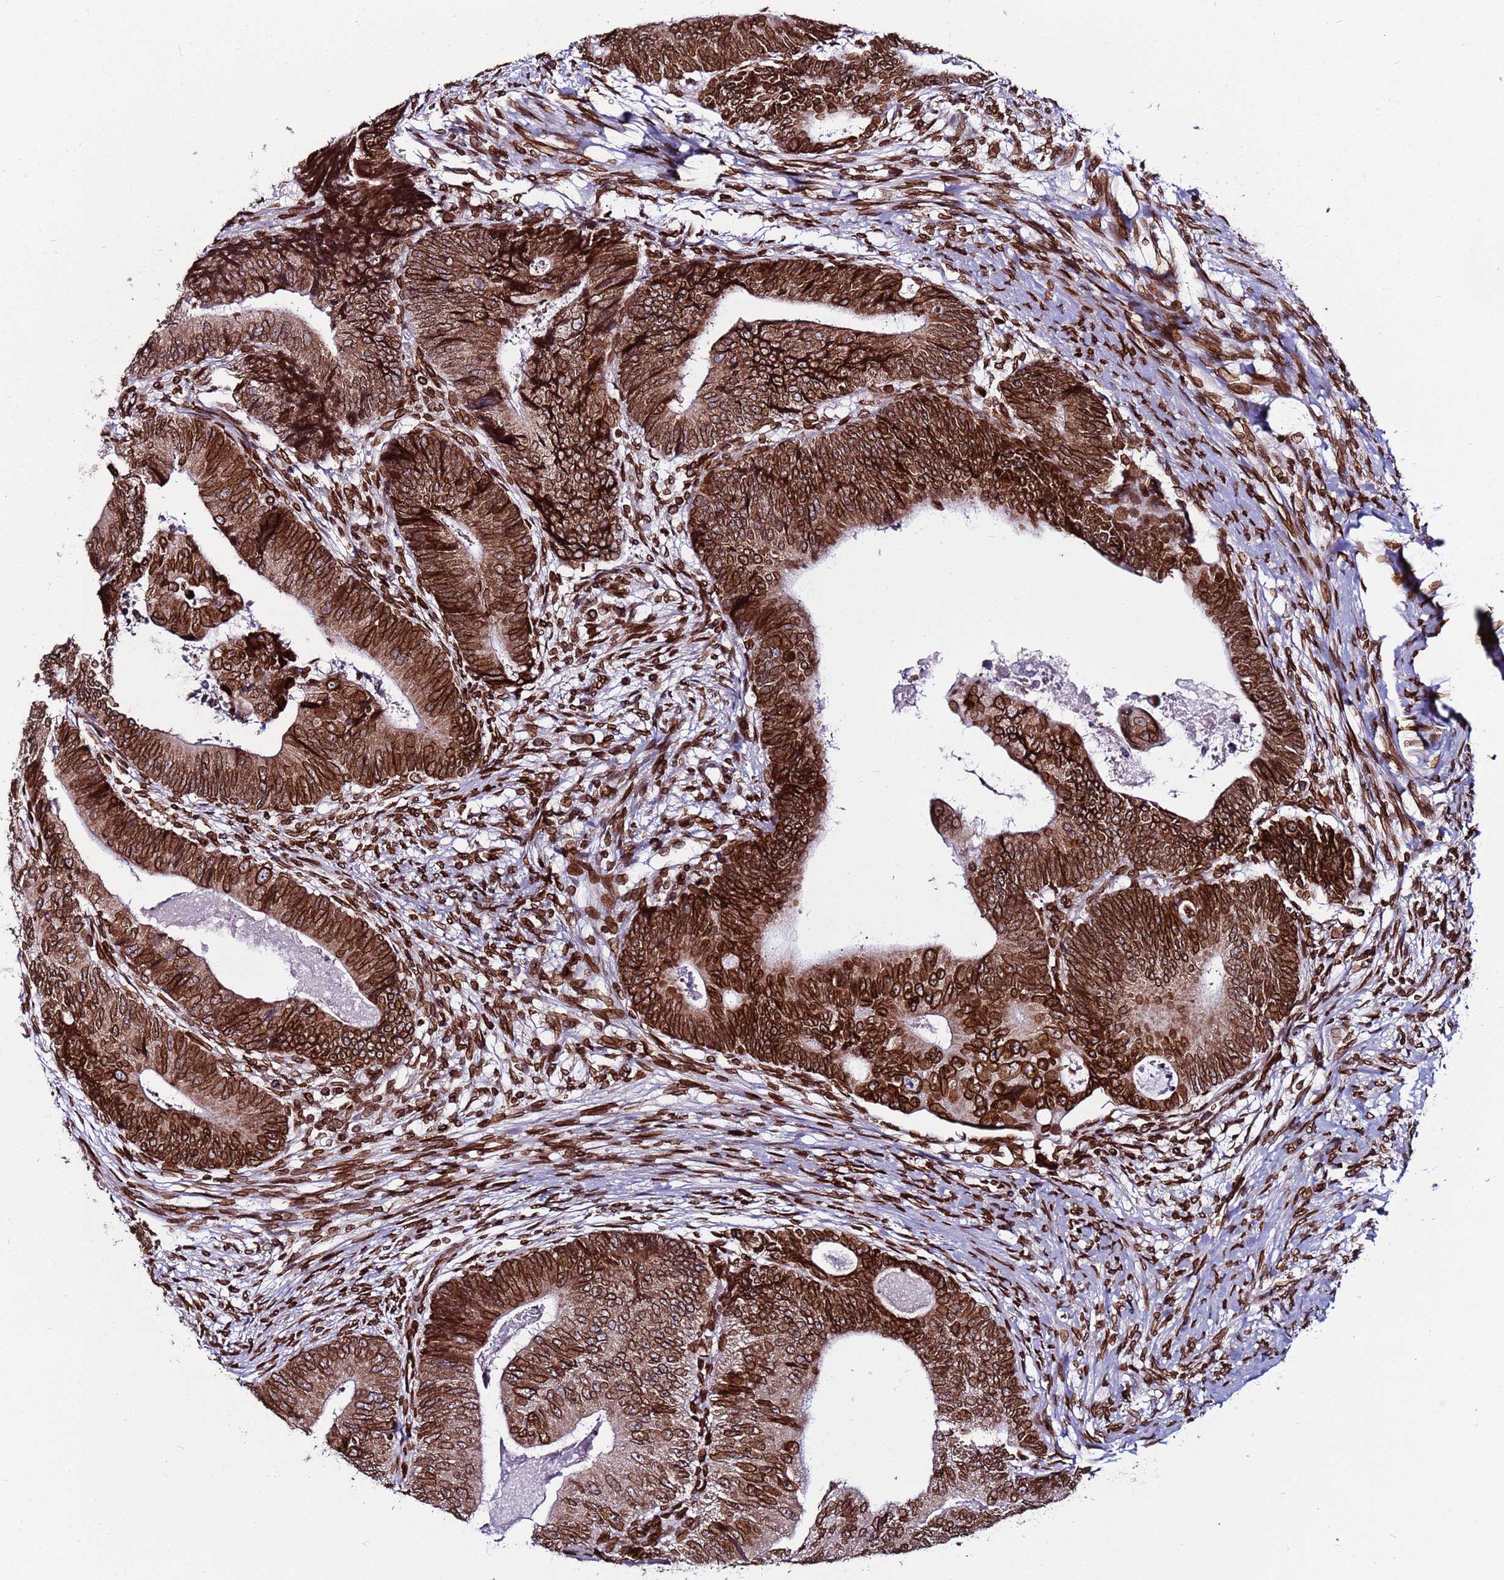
{"staining": {"intensity": "strong", "quantity": ">75%", "location": "cytoplasmic/membranous,nuclear"}, "tissue": "colorectal cancer", "cell_type": "Tumor cells", "image_type": "cancer", "snomed": [{"axis": "morphology", "description": "Adenocarcinoma, NOS"}, {"axis": "topography", "description": "Colon"}], "caption": "IHC micrograph of neoplastic tissue: human colorectal cancer stained using immunohistochemistry shows high levels of strong protein expression localized specifically in the cytoplasmic/membranous and nuclear of tumor cells, appearing as a cytoplasmic/membranous and nuclear brown color.", "gene": "TOR1AIP1", "patient": {"sex": "female", "age": 67}}